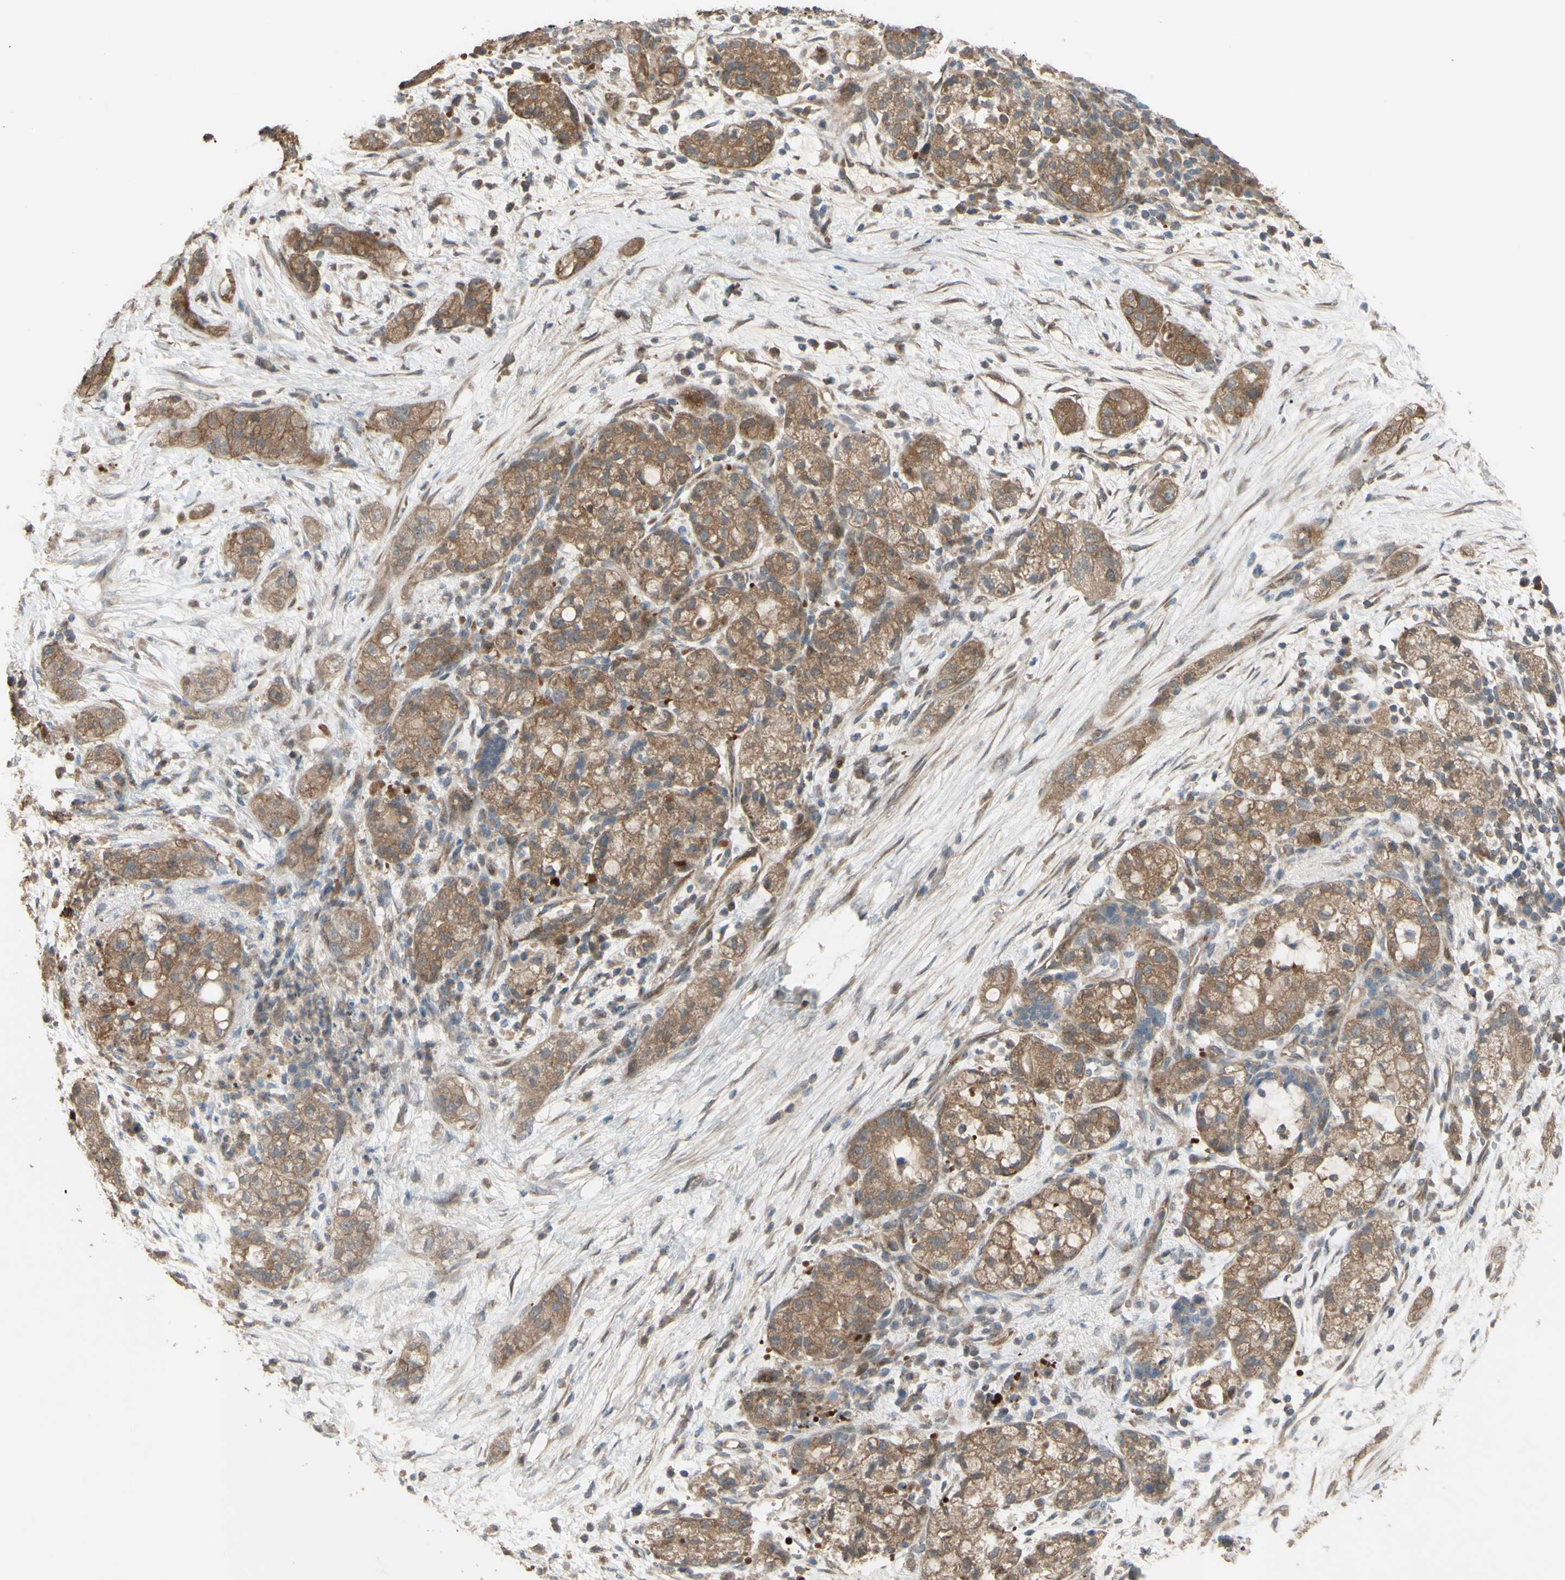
{"staining": {"intensity": "moderate", "quantity": ">75%", "location": "cytoplasmic/membranous"}, "tissue": "pancreatic cancer", "cell_type": "Tumor cells", "image_type": "cancer", "snomed": [{"axis": "morphology", "description": "Adenocarcinoma, NOS"}, {"axis": "topography", "description": "Pancreas"}], "caption": "An IHC micrograph of tumor tissue is shown. Protein staining in brown highlights moderate cytoplasmic/membranous positivity in pancreatic adenocarcinoma within tumor cells.", "gene": "SHROOM4", "patient": {"sex": "female", "age": 78}}